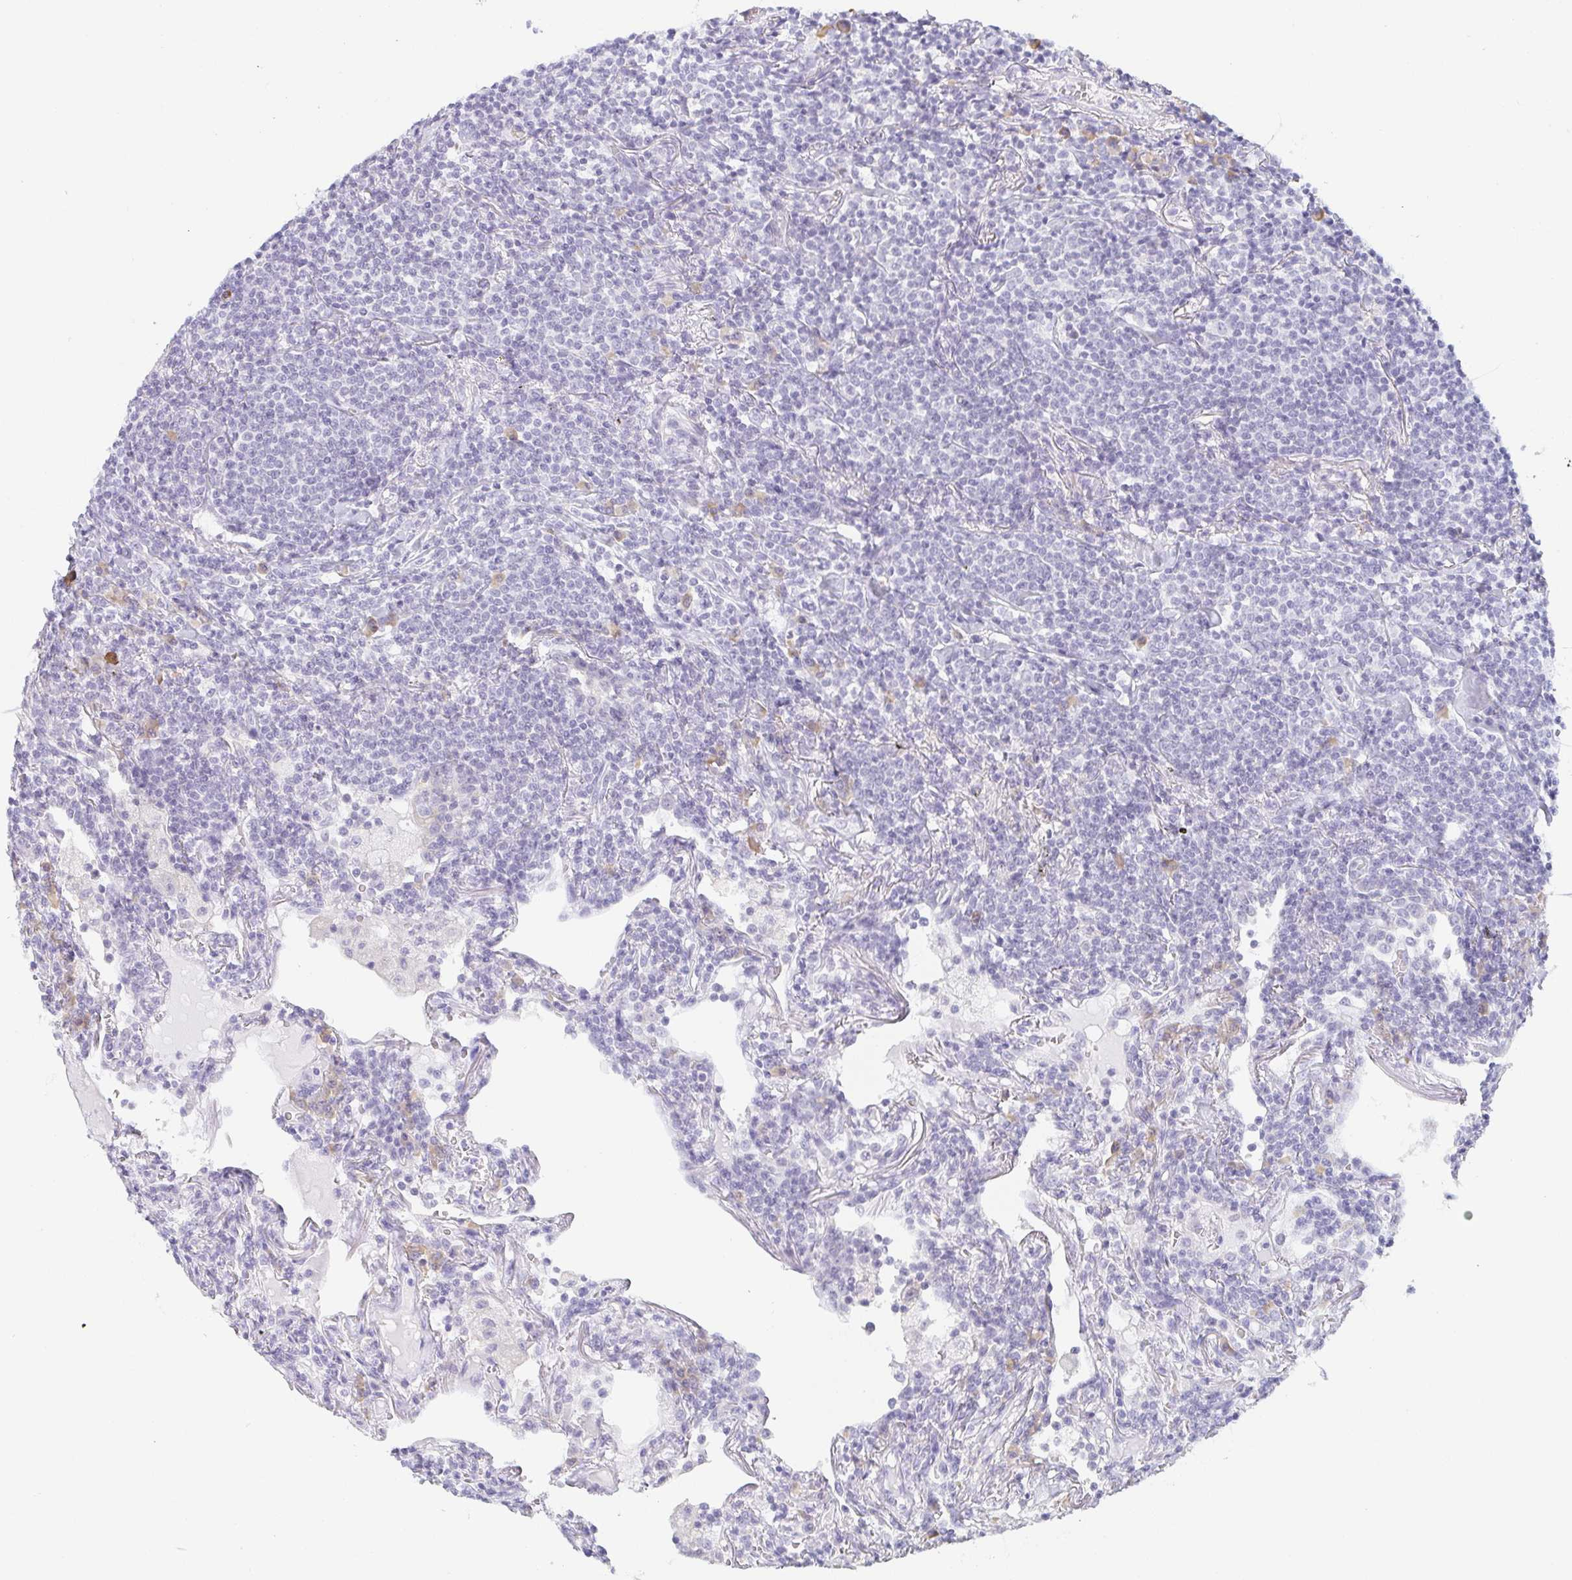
{"staining": {"intensity": "negative", "quantity": "none", "location": "none"}, "tissue": "lymphoma", "cell_type": "Tumor cells", "image_type": "cancer", "snomed": [{"axis": "morphology", "description": "Malignant lymphoma, non-Hodgkin's type, Low grade"}, {"axis": "topography", "description": "Lung"}], "caption": "Human malignant lymphoma, non-Hodgkin's type (low-grade) stained for a protein using immunohistochemistry (IHC) shows no expression in tumor cells.", "gene": "PRR27", "patient": {"sex": "female", "age": 71}}